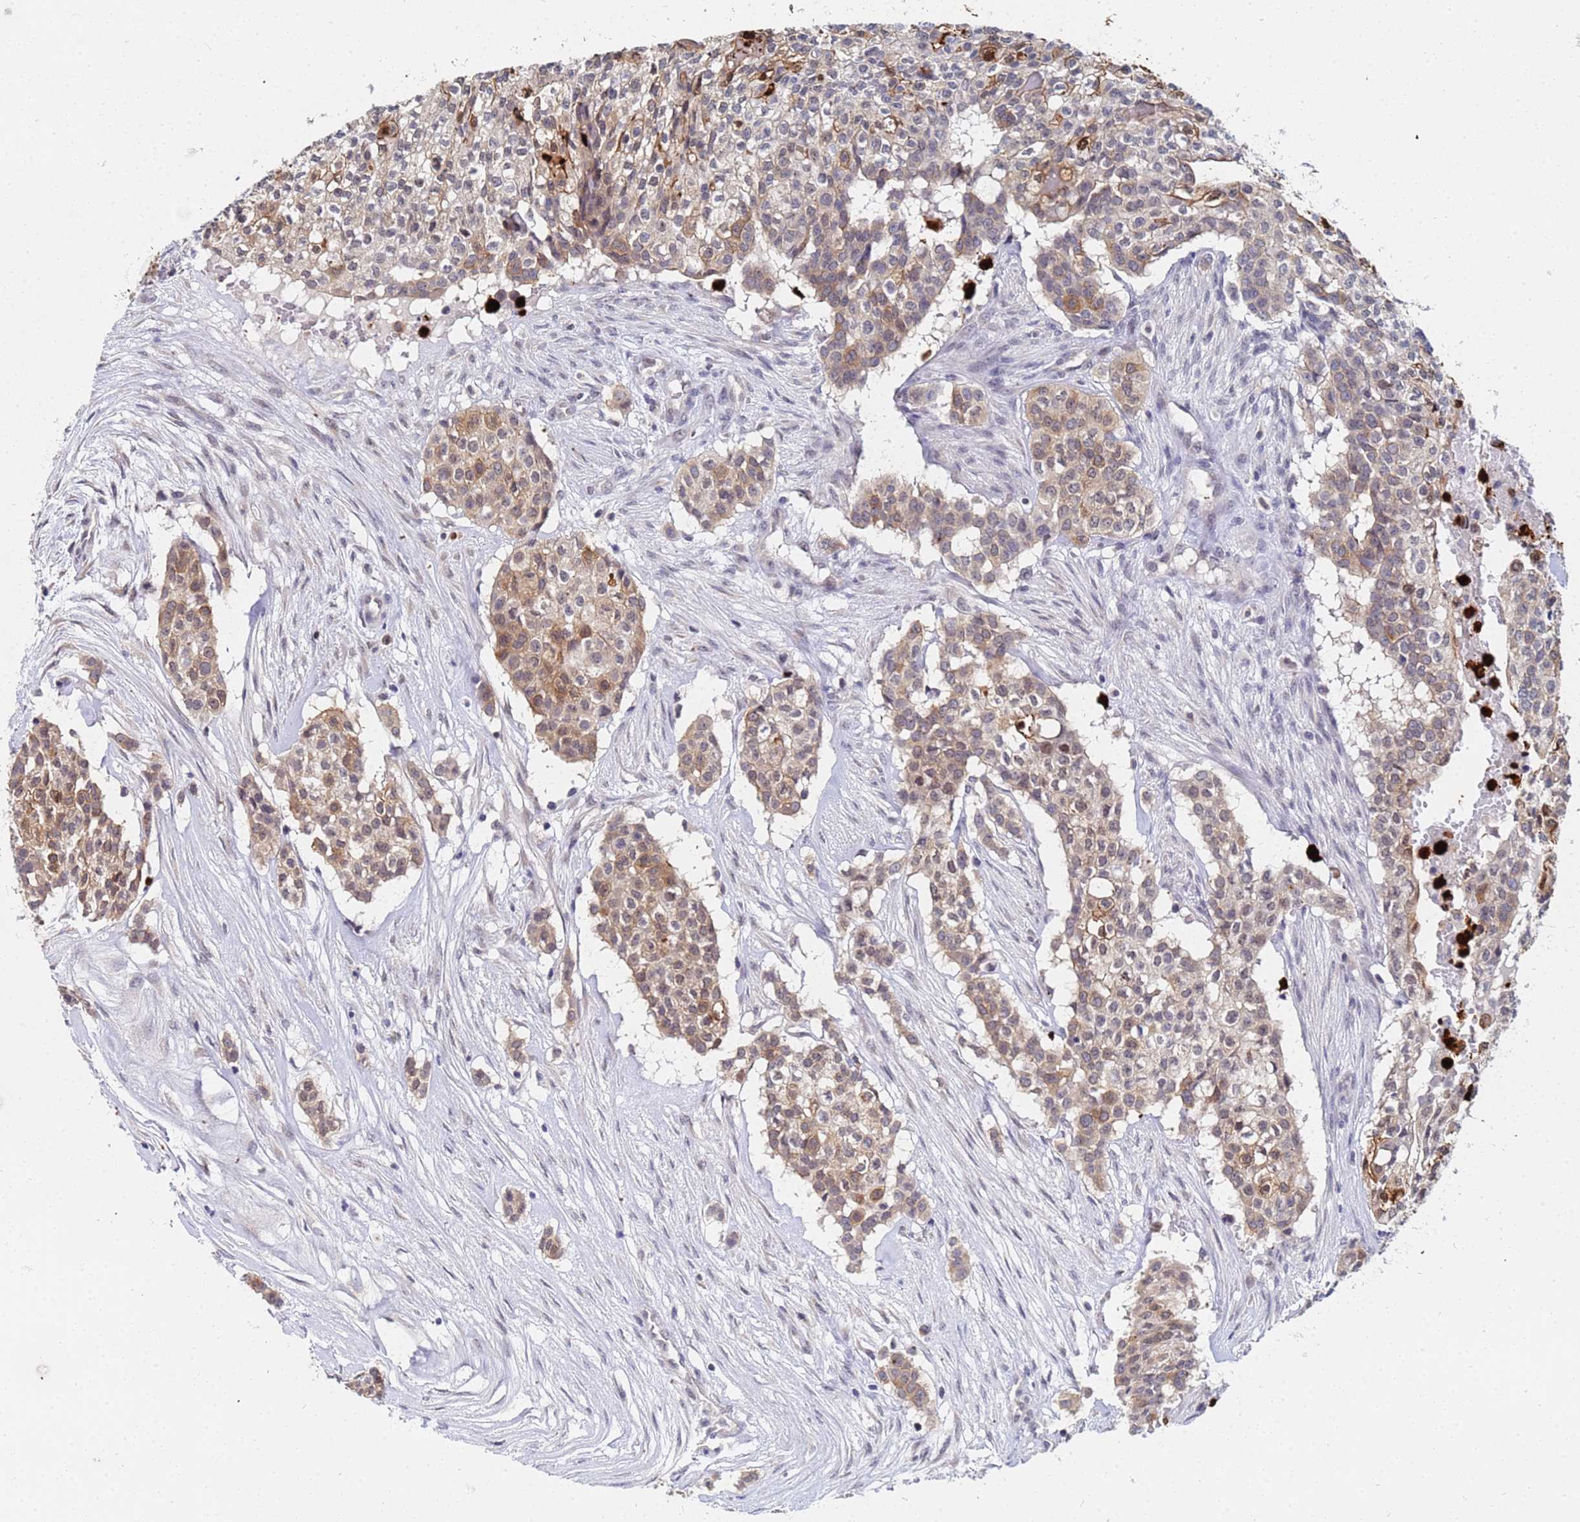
{"staining": {"intensity": "moderate", "quantity": "25%-75%", "location": "cytoplasmic/membranous"}, "tissue": "head and neck cancer", "cell_type": "Tumor cells", "image_type": "cancer", "snomed": [{"axis": "morphology", "description": "Adenocarcinoma, NOS"}, {"axis": "topography", "description": "Head-Neck"}], "caption": "Brown immunohistochemical staining in human adenocarcinoma (head and neck) exhibits moderate cytoplasmic/membranous staining in approximately 25%-75% of tumor cells.", "gene": "MTCL1", "patient": {"sex": "male", "age": 81}}